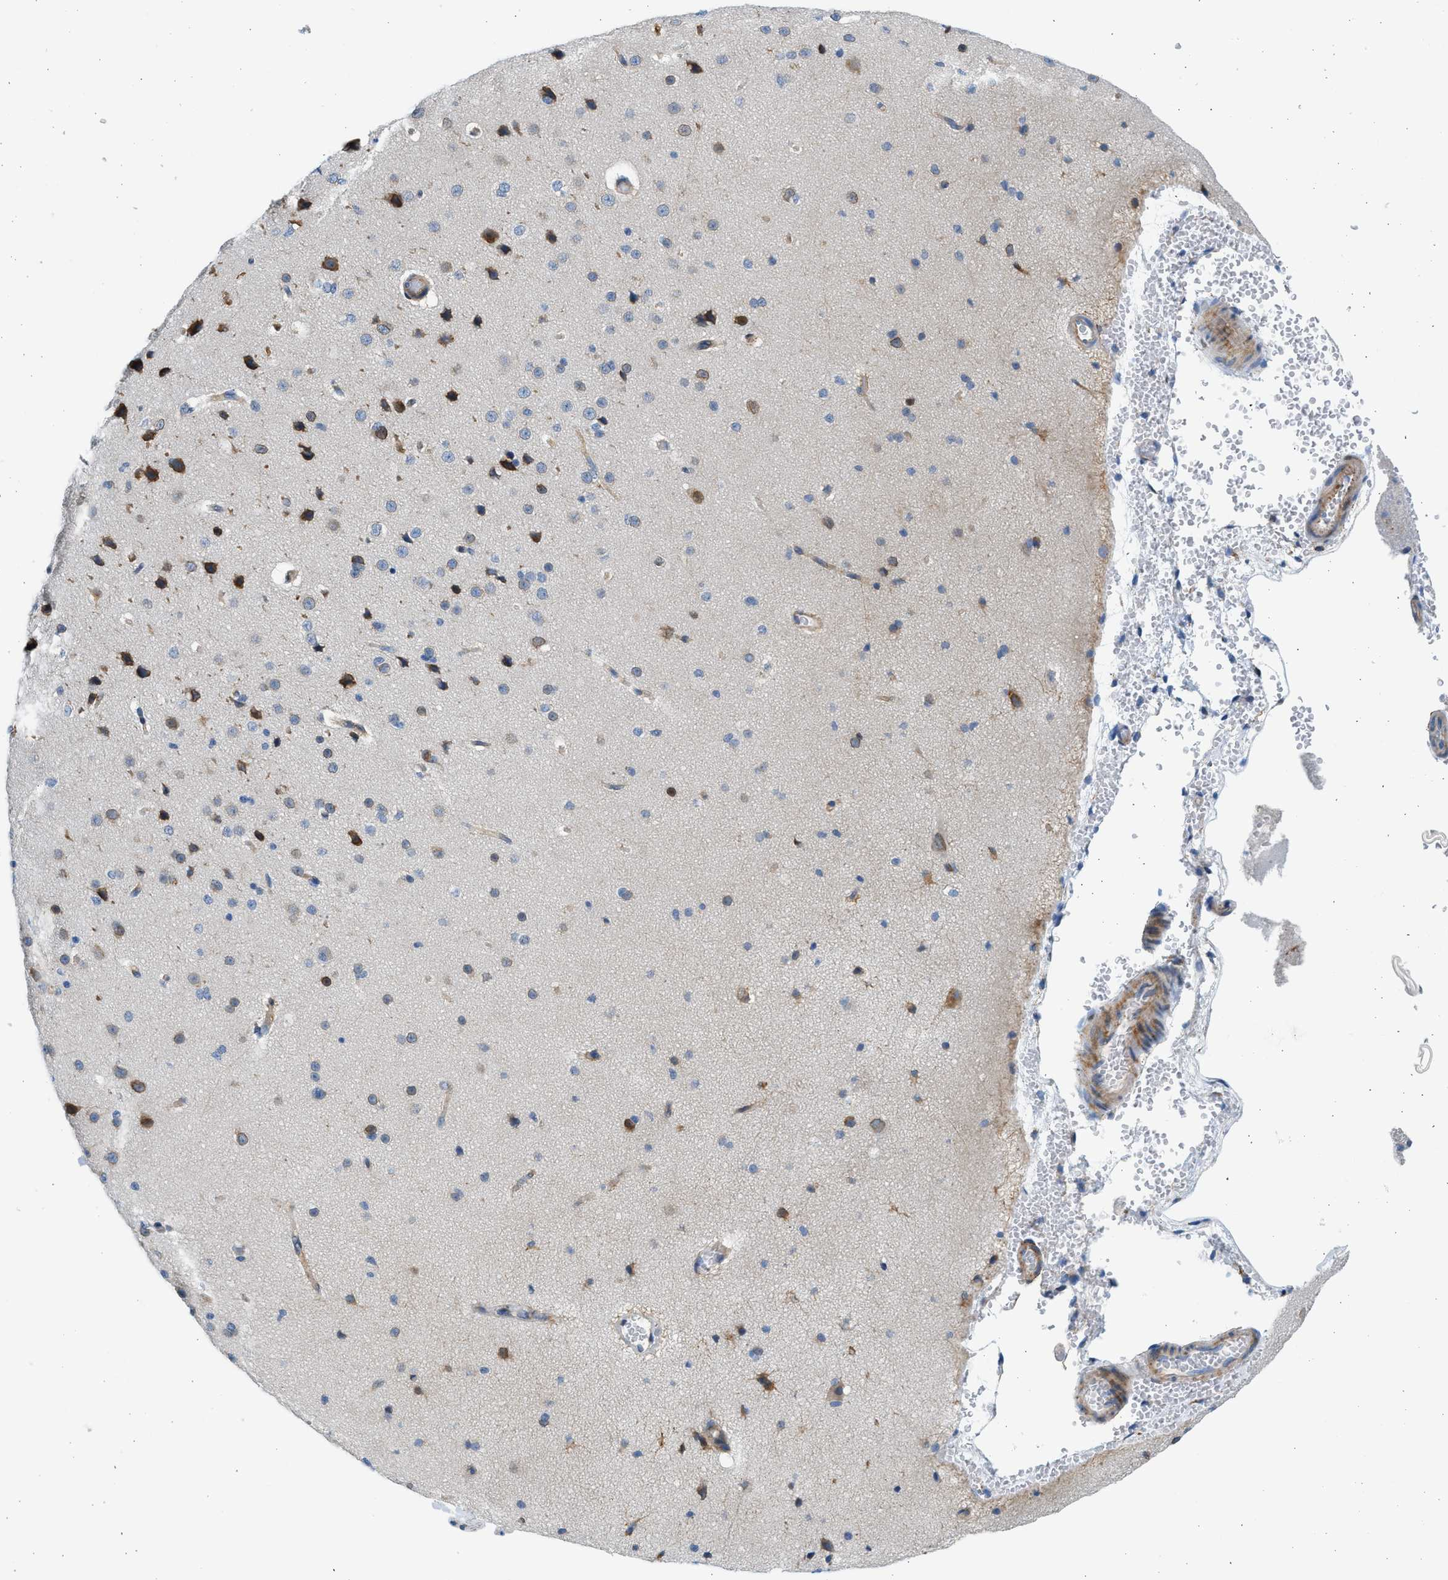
{"staining": {"intensity": "negative", "quantity": "none", "location": "none"}, "tissue": "cerebral cortex", "cell_type": "Endothelial cells", "image_type": "normal", "snomed": [{"axis": "morphology", "description": "Normal tissue, NOS"}, {"axis": "morphology", "description": "Developmental malformation"}, {"axis": "topography", "description": "Cerebral cortex"}], "caption": "Immunohistochemical staining of unremarkable human cerebral cortex reveals no significant positivity in endothelial cells.", "gene": "CNTN6", "patient": {"sex": "female", "age": 30}}